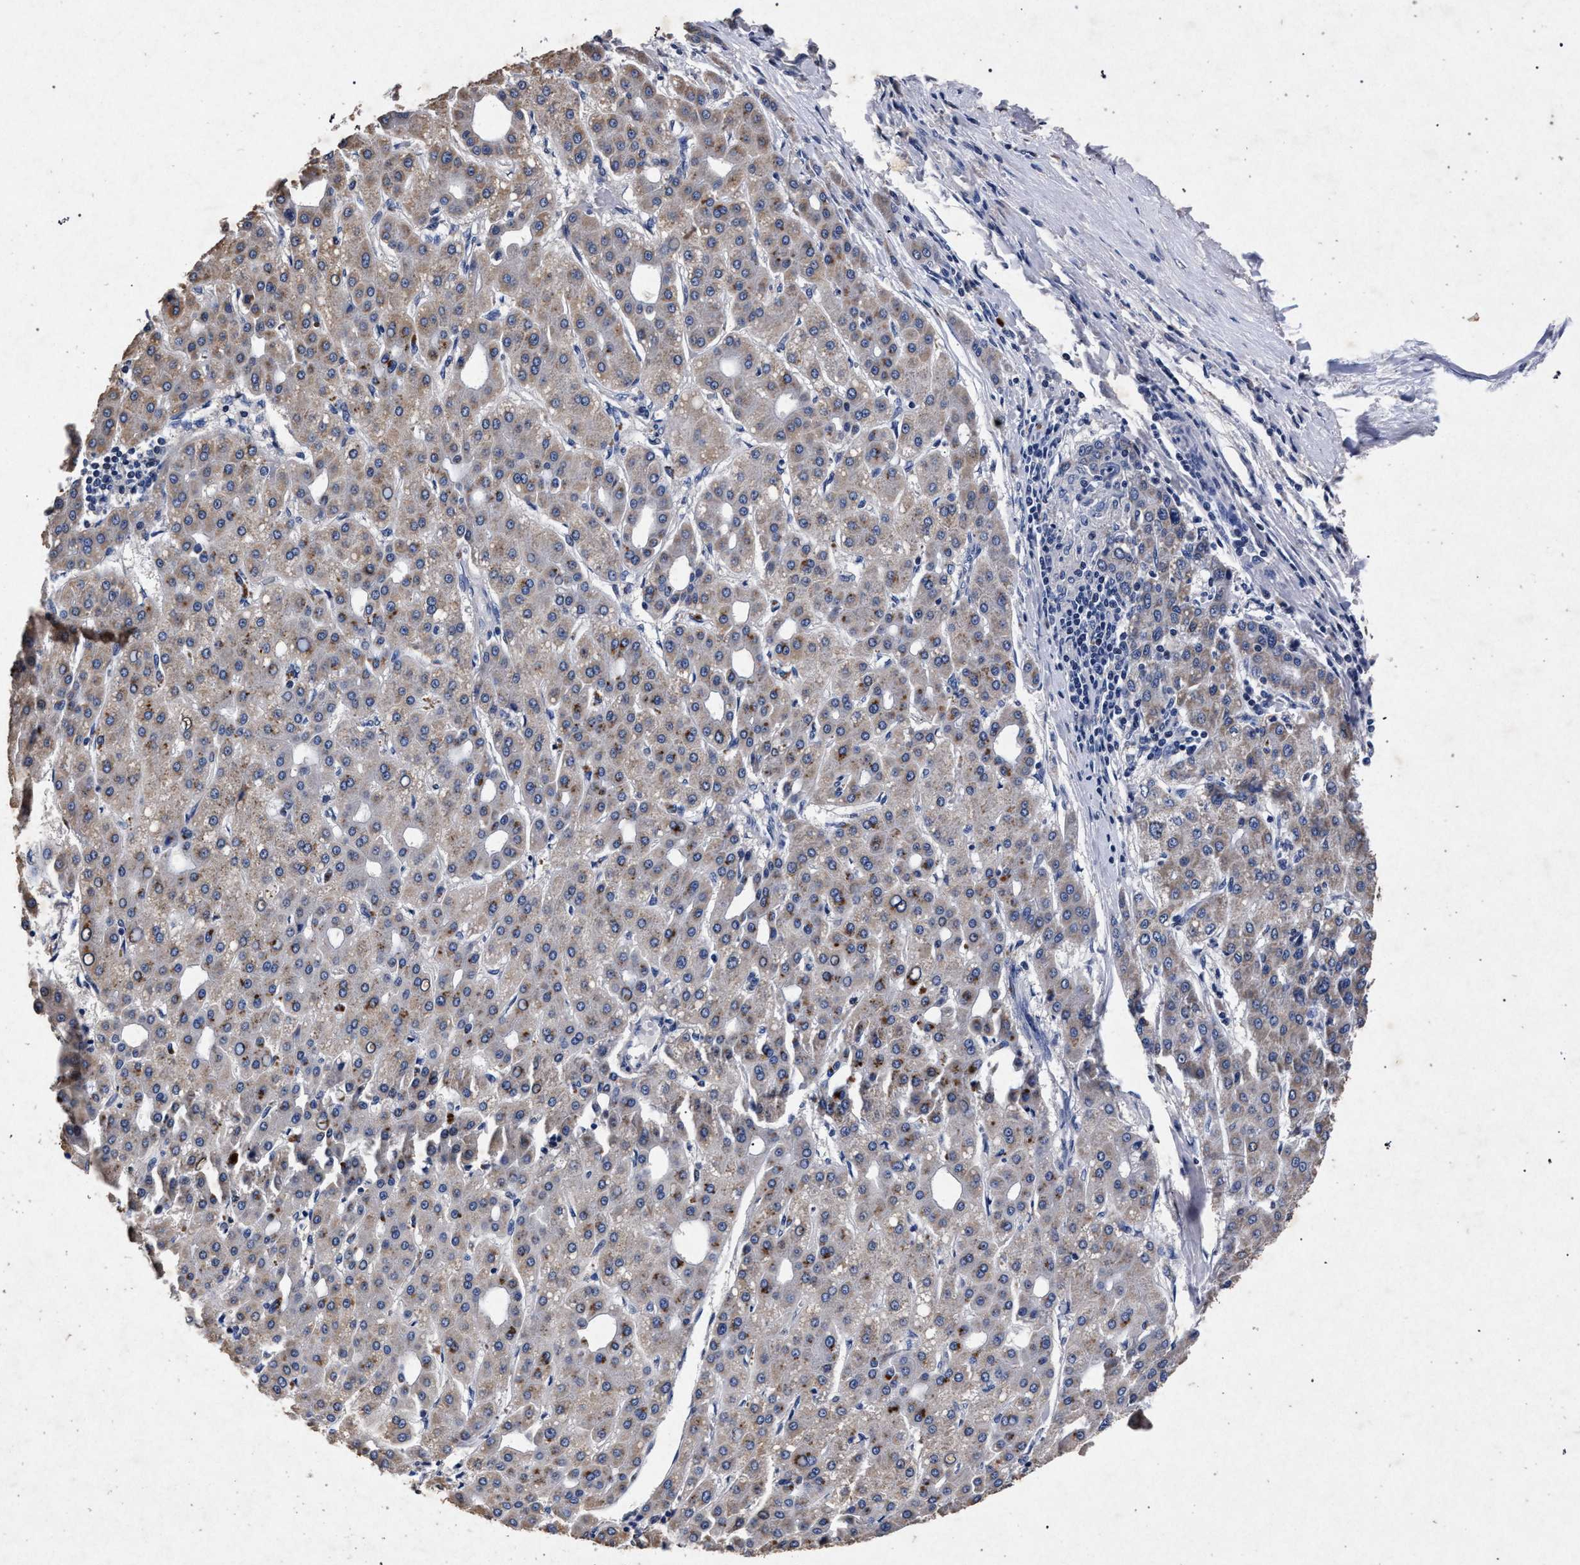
{"staining": {"intensity": "weak", "quantity": "<25%", "location": "cytoplasmic/membranous"}, "tissue": "liver cancer", "cell_type": "Tumor cells", "image_type": "cancer", "snomed": [{"axis": "morphology", "description": "Carcinoma, Hepatocellular, NOS"}, {"axis": "topography", "description": "Liver"}], "caption": "Photomicrograph shows no protein expression in tumor cells of liver hepatocellular carcinoma tissue.", "gene": "ATP1A2", "patient": {"sex": "male", "age": 65}}